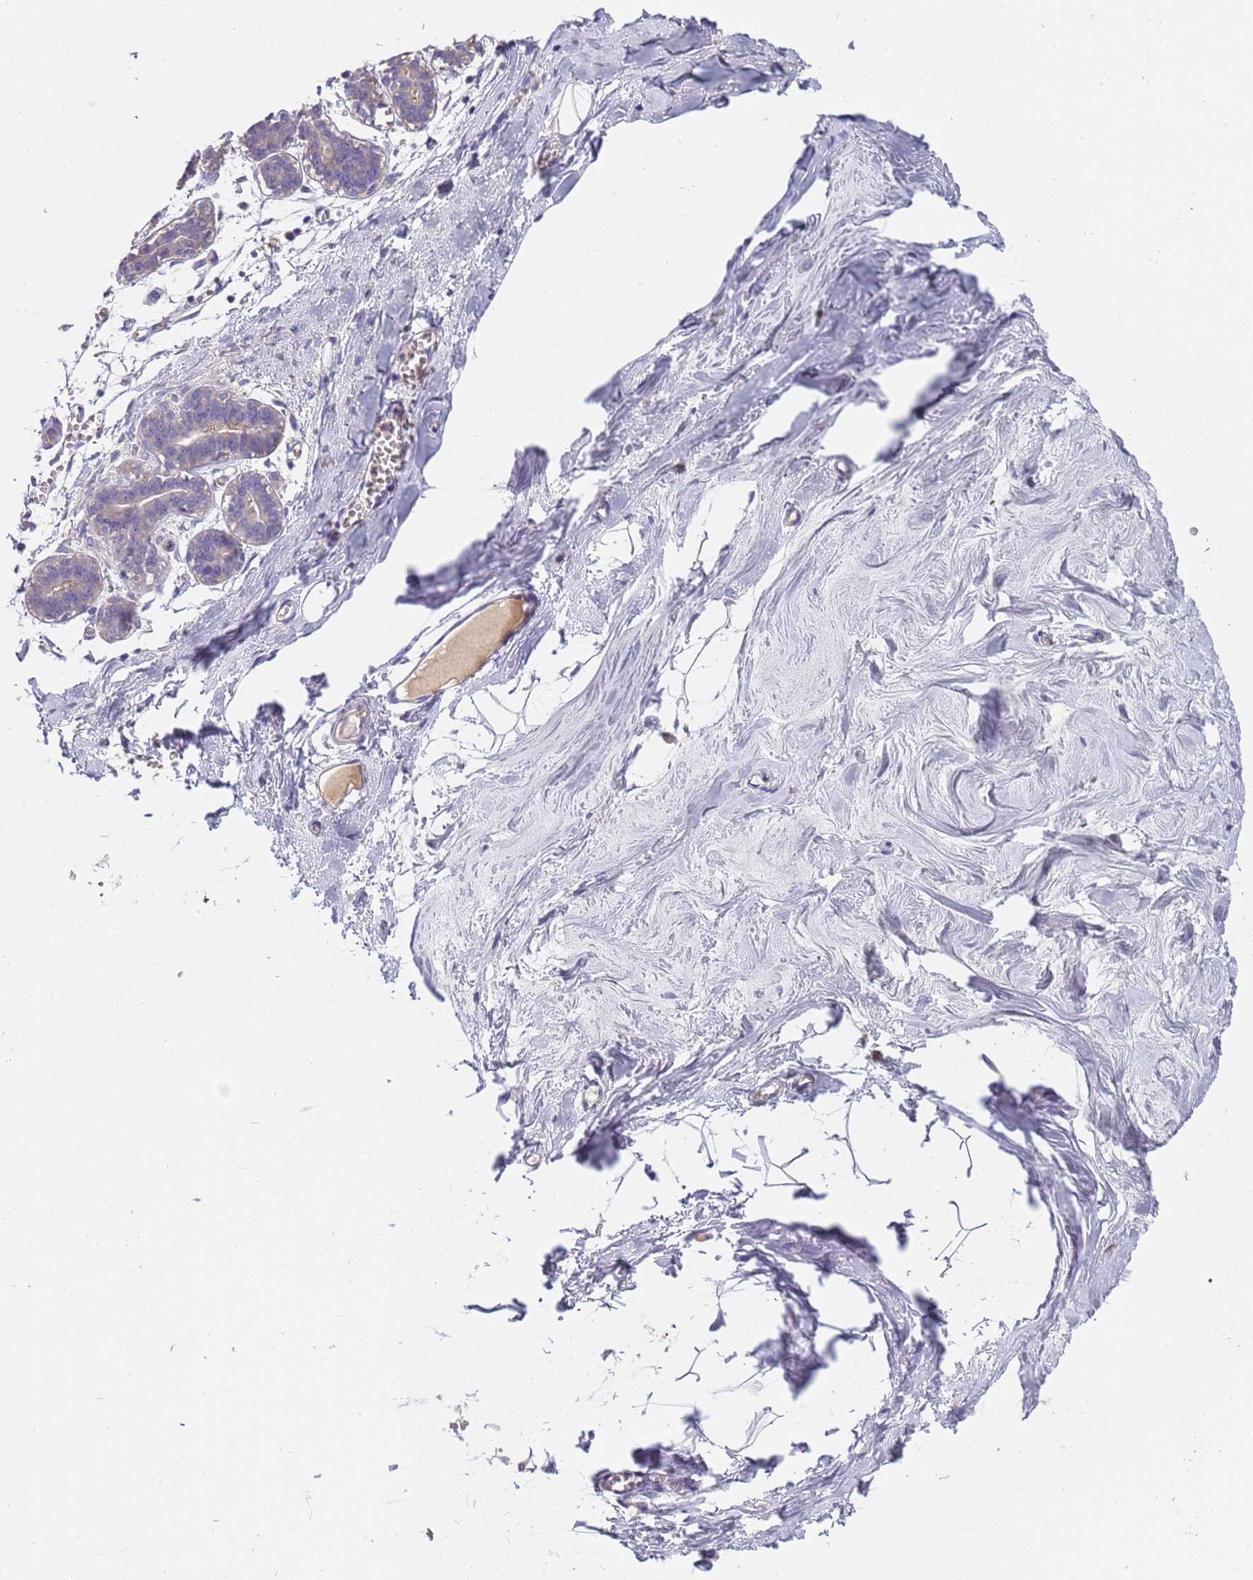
{"staining": {"intensity": "negative", "quantity": "none", "location": "none"}, "tissue": "breast", "cell_type": "Adipocytes", "image_type": "normal", "snomed": [{"axis": "morphology", "description": "Normal tissue, NOS"}, {"axis": "topography", "description": "Breast"}], "caption": "Immunohistochemical staining of normal breast shows no significant positivity in adipocytes.", "gene": "SLC24A3", "patient": {"sex": "female", "age": 27}}